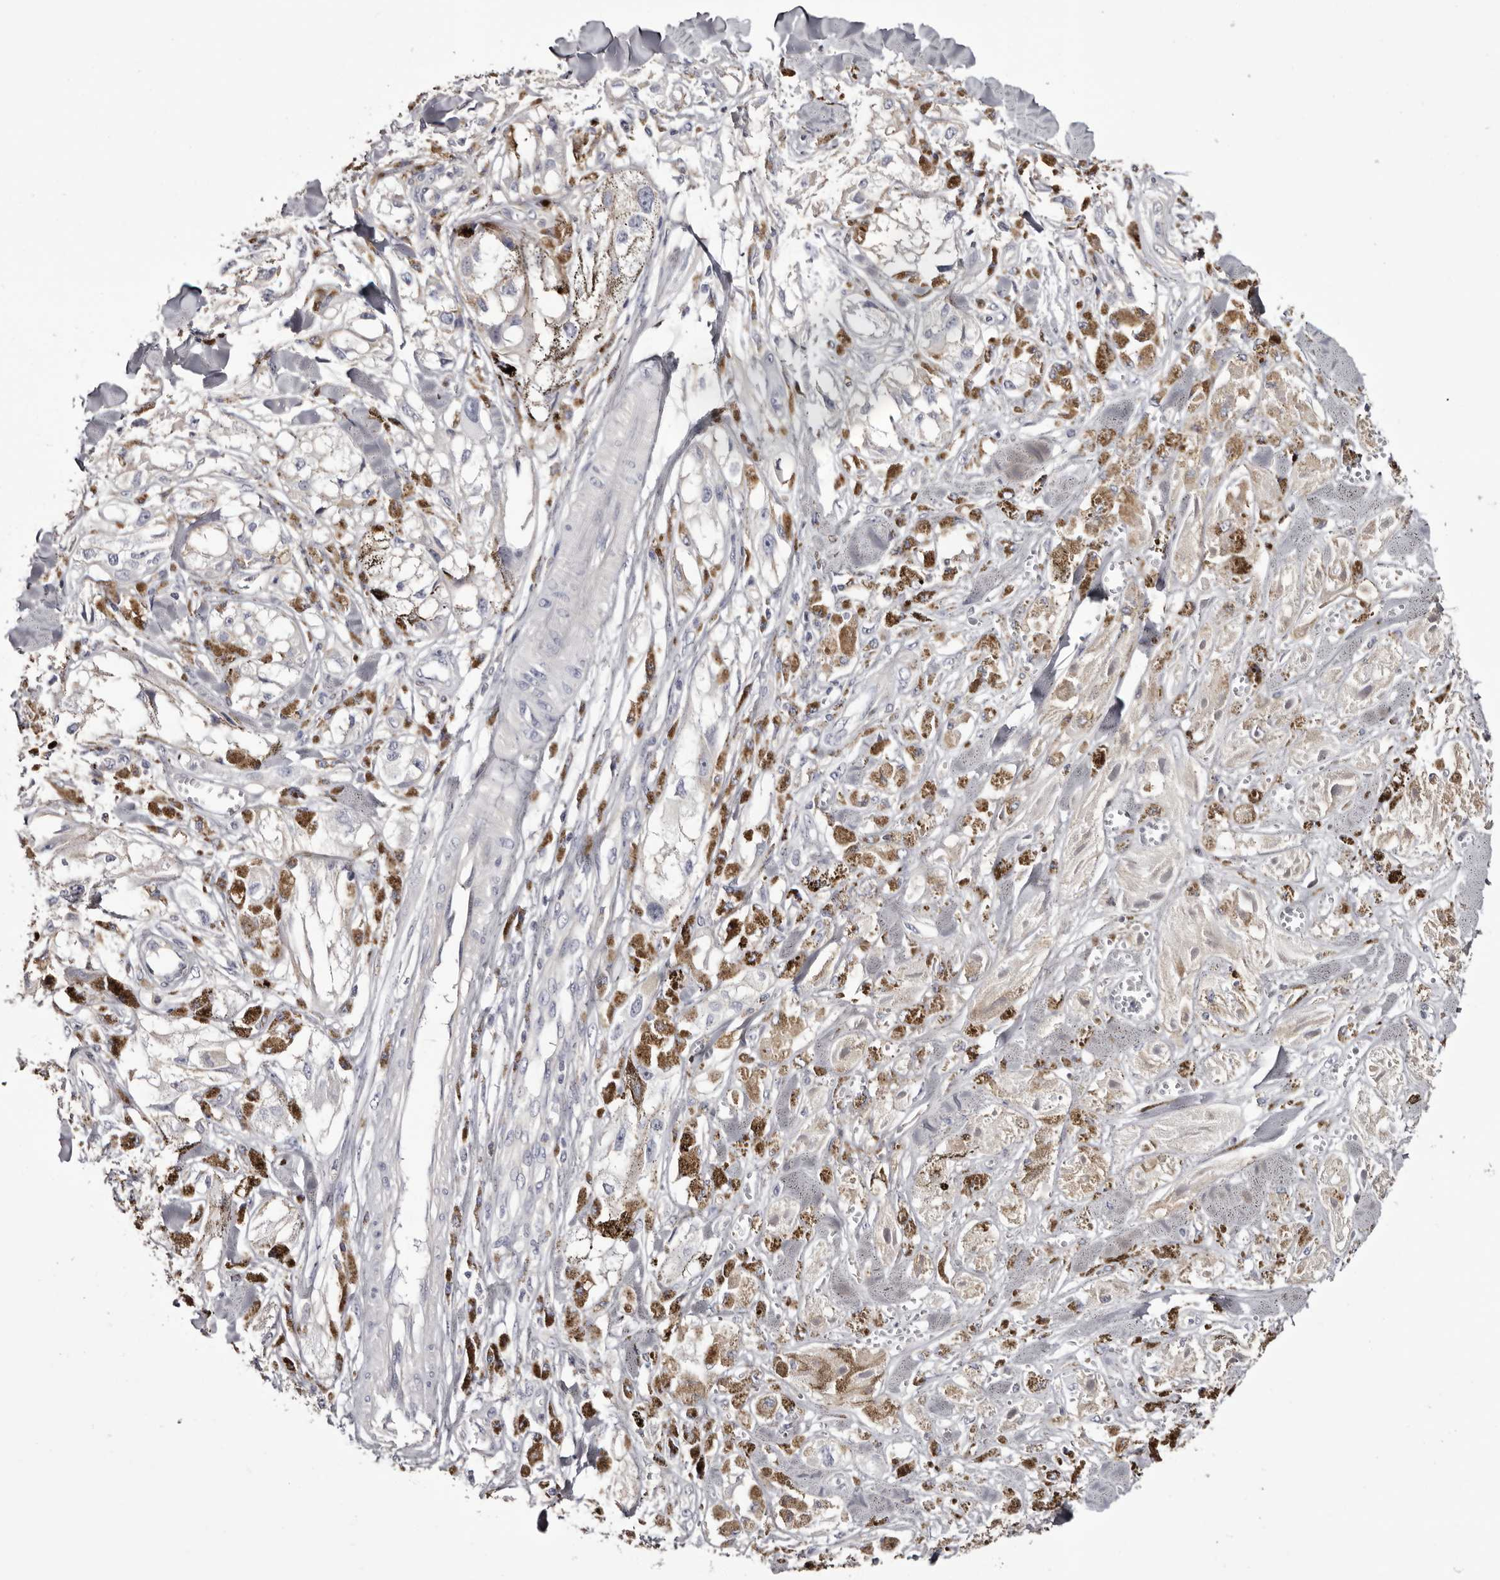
{"staining": {"intensity": "negative", "quantity": "none", "location": "none"}, "tissue": "melanoma", "cell_type": "Tumor cells", "image_type": "cancer", "snomed": [{"axis": "morphology", "description": "Malignant melanoma, NOS"}, {"axis": "topography", "description": "Skin"}], "caption": "Tumor cells show no significant protein positivity in melanoma.", "gene": "LAD1", "patient": {"sex": "male", "age": 88}}